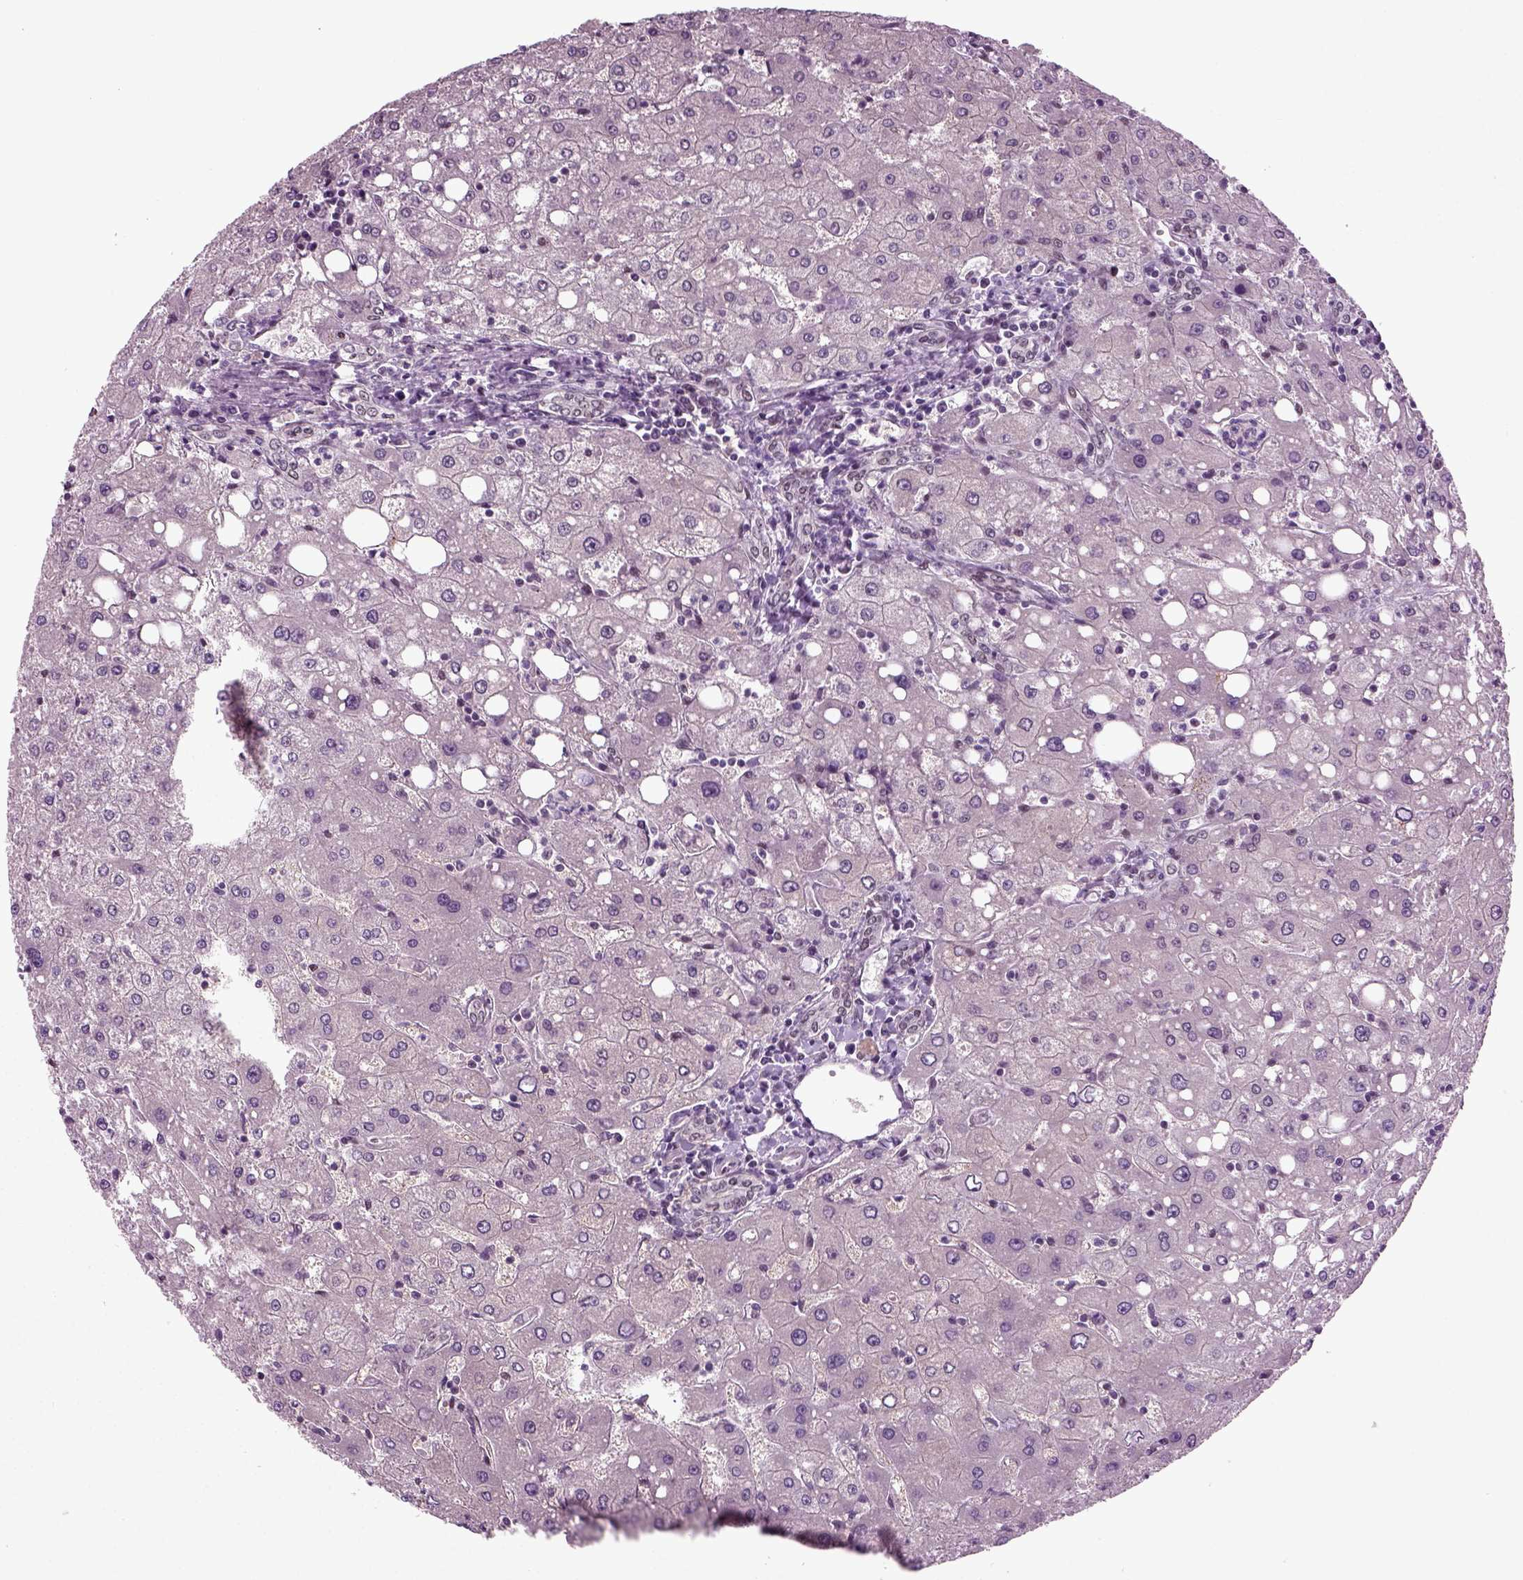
{"staining": {"intensity": "negative", "quantity": "none", "location": "none"}, "tissue": "liver", "cell_type": "Cholangiocytes", "image_type": "normal", "snomed": [{"axis": "morphology", "description": "Normal tissue, NOS"}, {"axis": "topography", "description": "Liver"}], "caption": "Micrograph shows no significant protein expression in cholangiocytes of unremarkable liver. (Stains: DAB immunohistochemistry (IHC) with hematoxylin counter stain, Microscopy: brightfield microscopy at high magnification).", "gene": "RCOR3", "patient": {"sex": "female", "age": 53}}